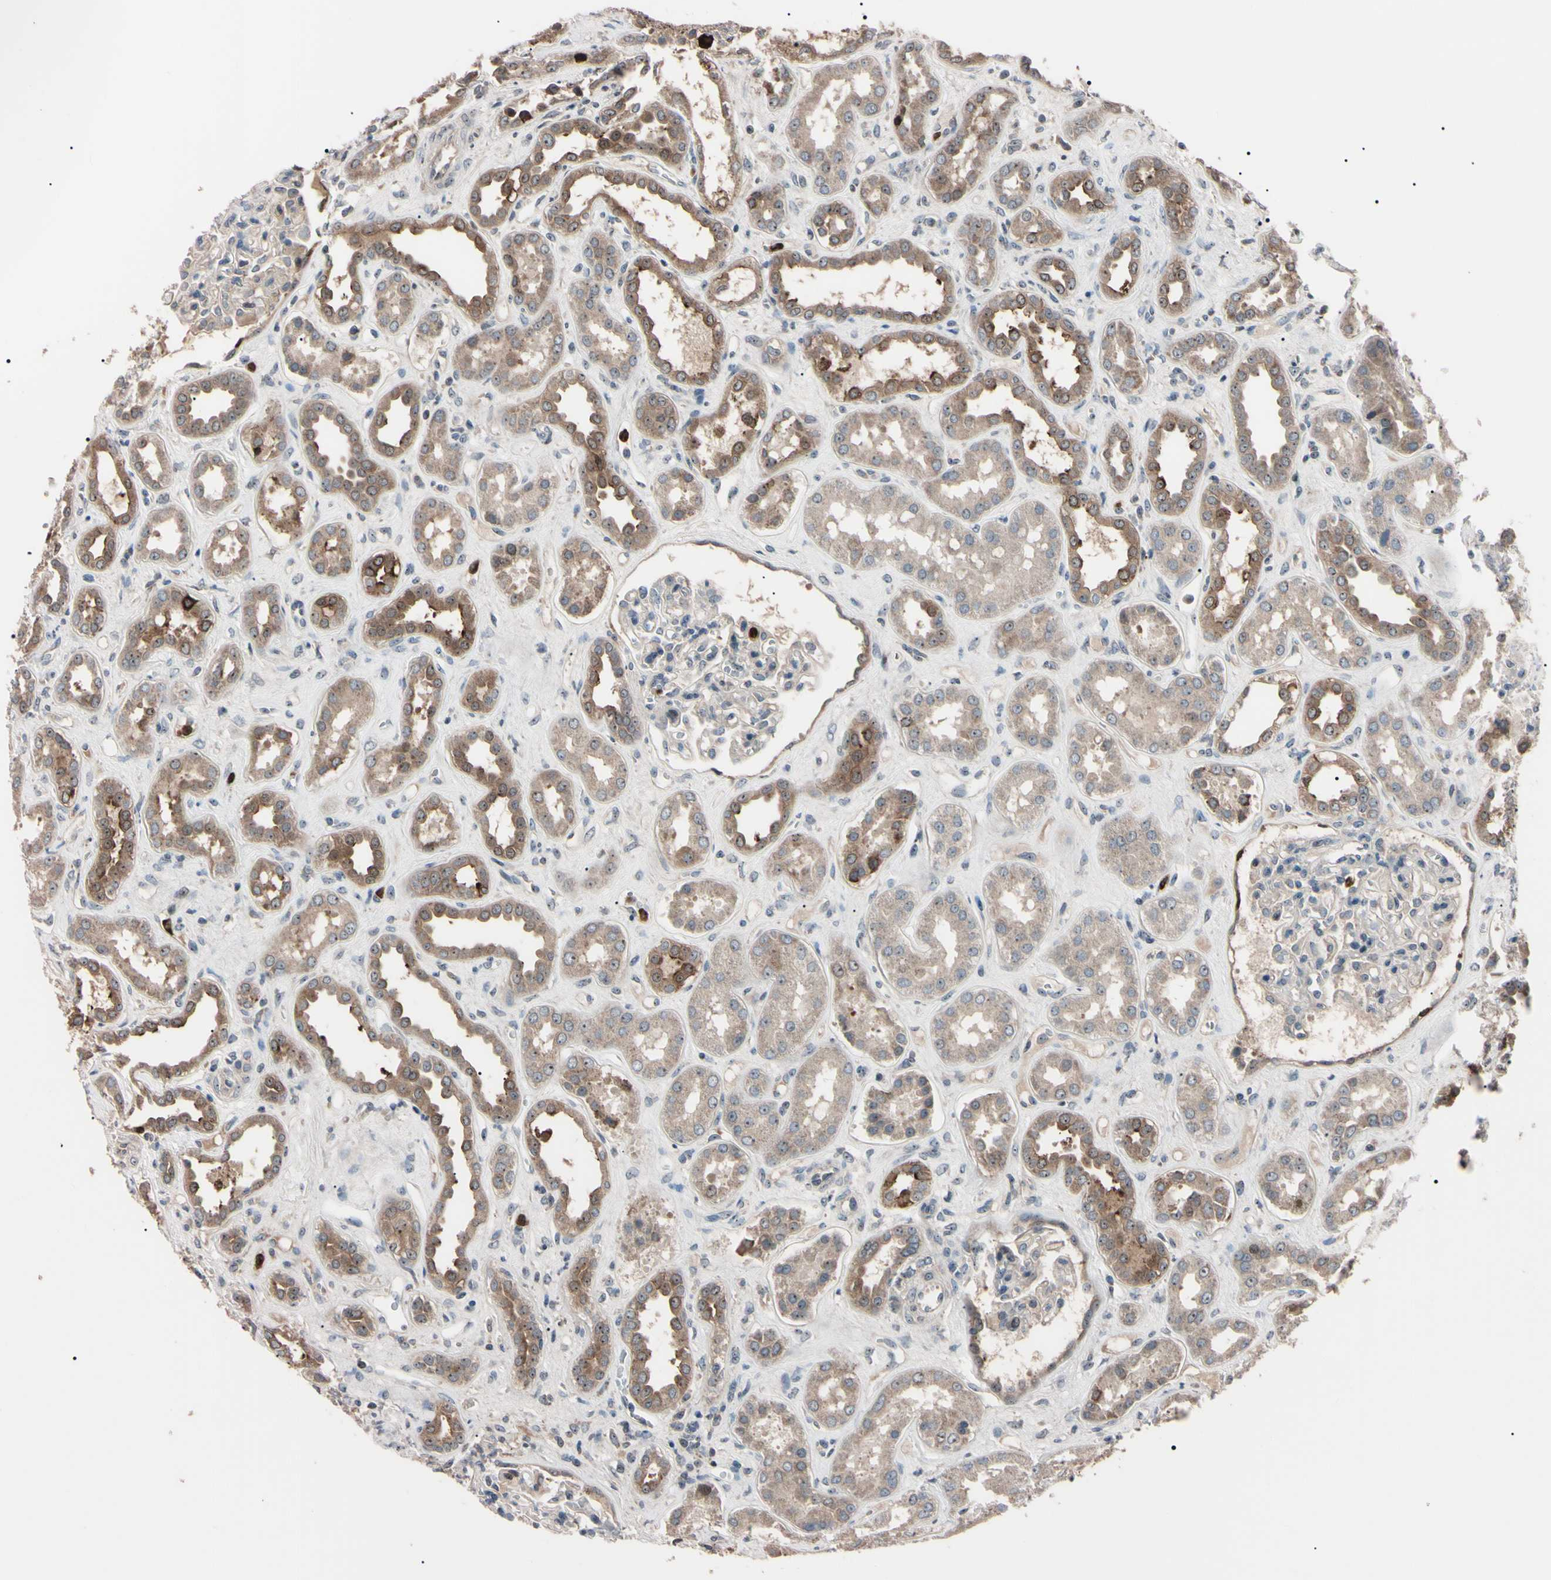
{"staining": {"intensity": "strong", "quantity": "<25%", "location": "cytoplasmic/membranous,nuclear"}, "tissue": "kidney", "cell_type": "Cells in glomeruli", "image_type": "normal", "snomed": [{"axis": "morphology", "description": "Normal tissue, NOS"}, {"axis": "topography", "description": "Kidney"}], "caption": "Immunohistochemical staining of unremarkable human kidney shows medium levels of strong cytoplasmic/membranous,nuclear expression in about <25% of cells in glomeruli.", "gene": "TRAF5", "patient": {"sex": "male", "age": 59}}